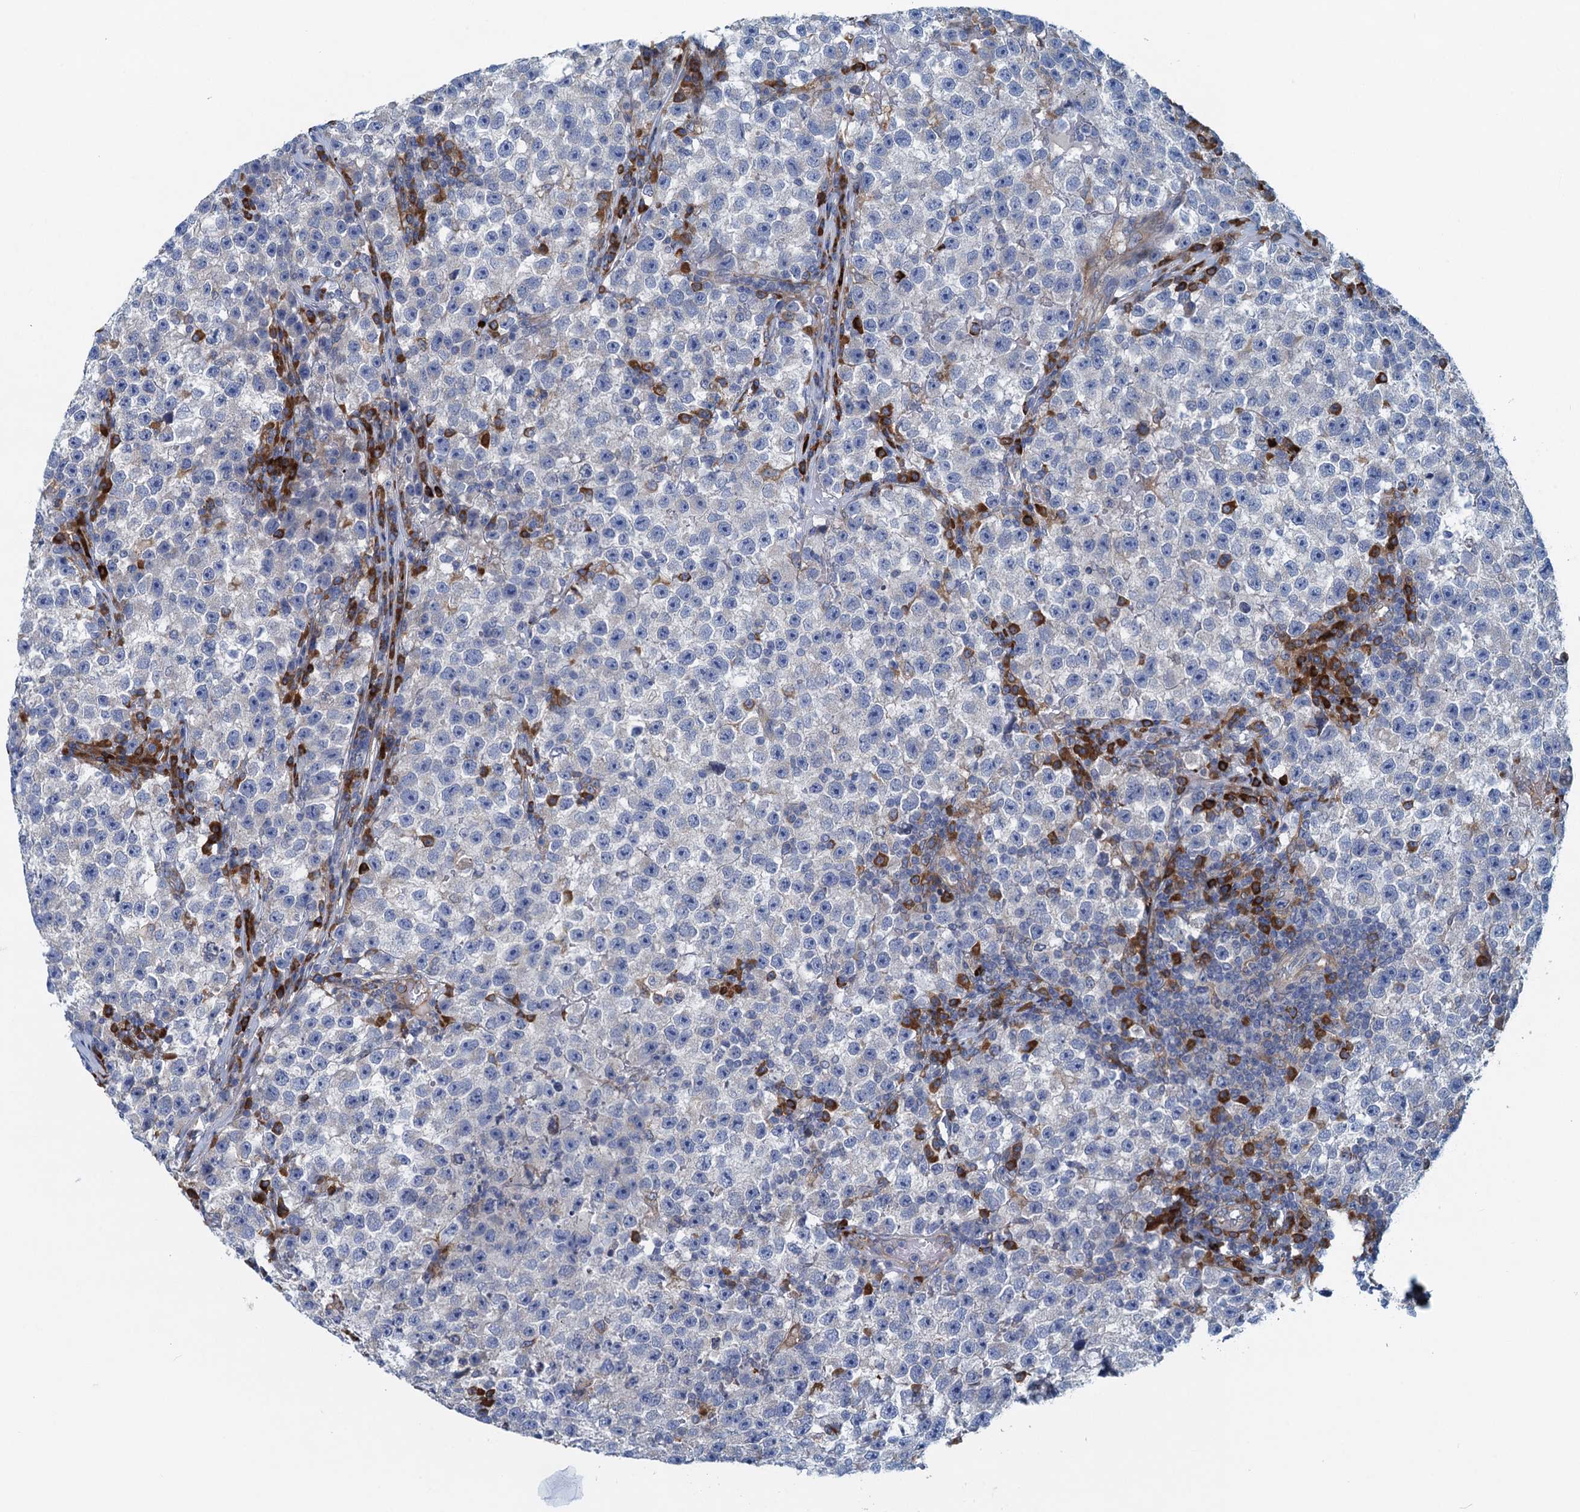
{"staining": {"intensity": "negative", "quantity": "none", "location": "none"}, "tissue": "testis cancer", "cell_type": "Tumor cells", "image_type": "cancer", "snomed": [{"axis": "morphology", "description": "Seminoma, NOS"}, {"axis": "topography", "description": "Testis"}], "caption": "DAB (3,3'-diaminobenzidine) immunohistochemical staining of human testis seminoma exhibits no significant positivity in tumor cells.", "gene": "MYDGF", "patient": {"sex": "male", "age": 22}}